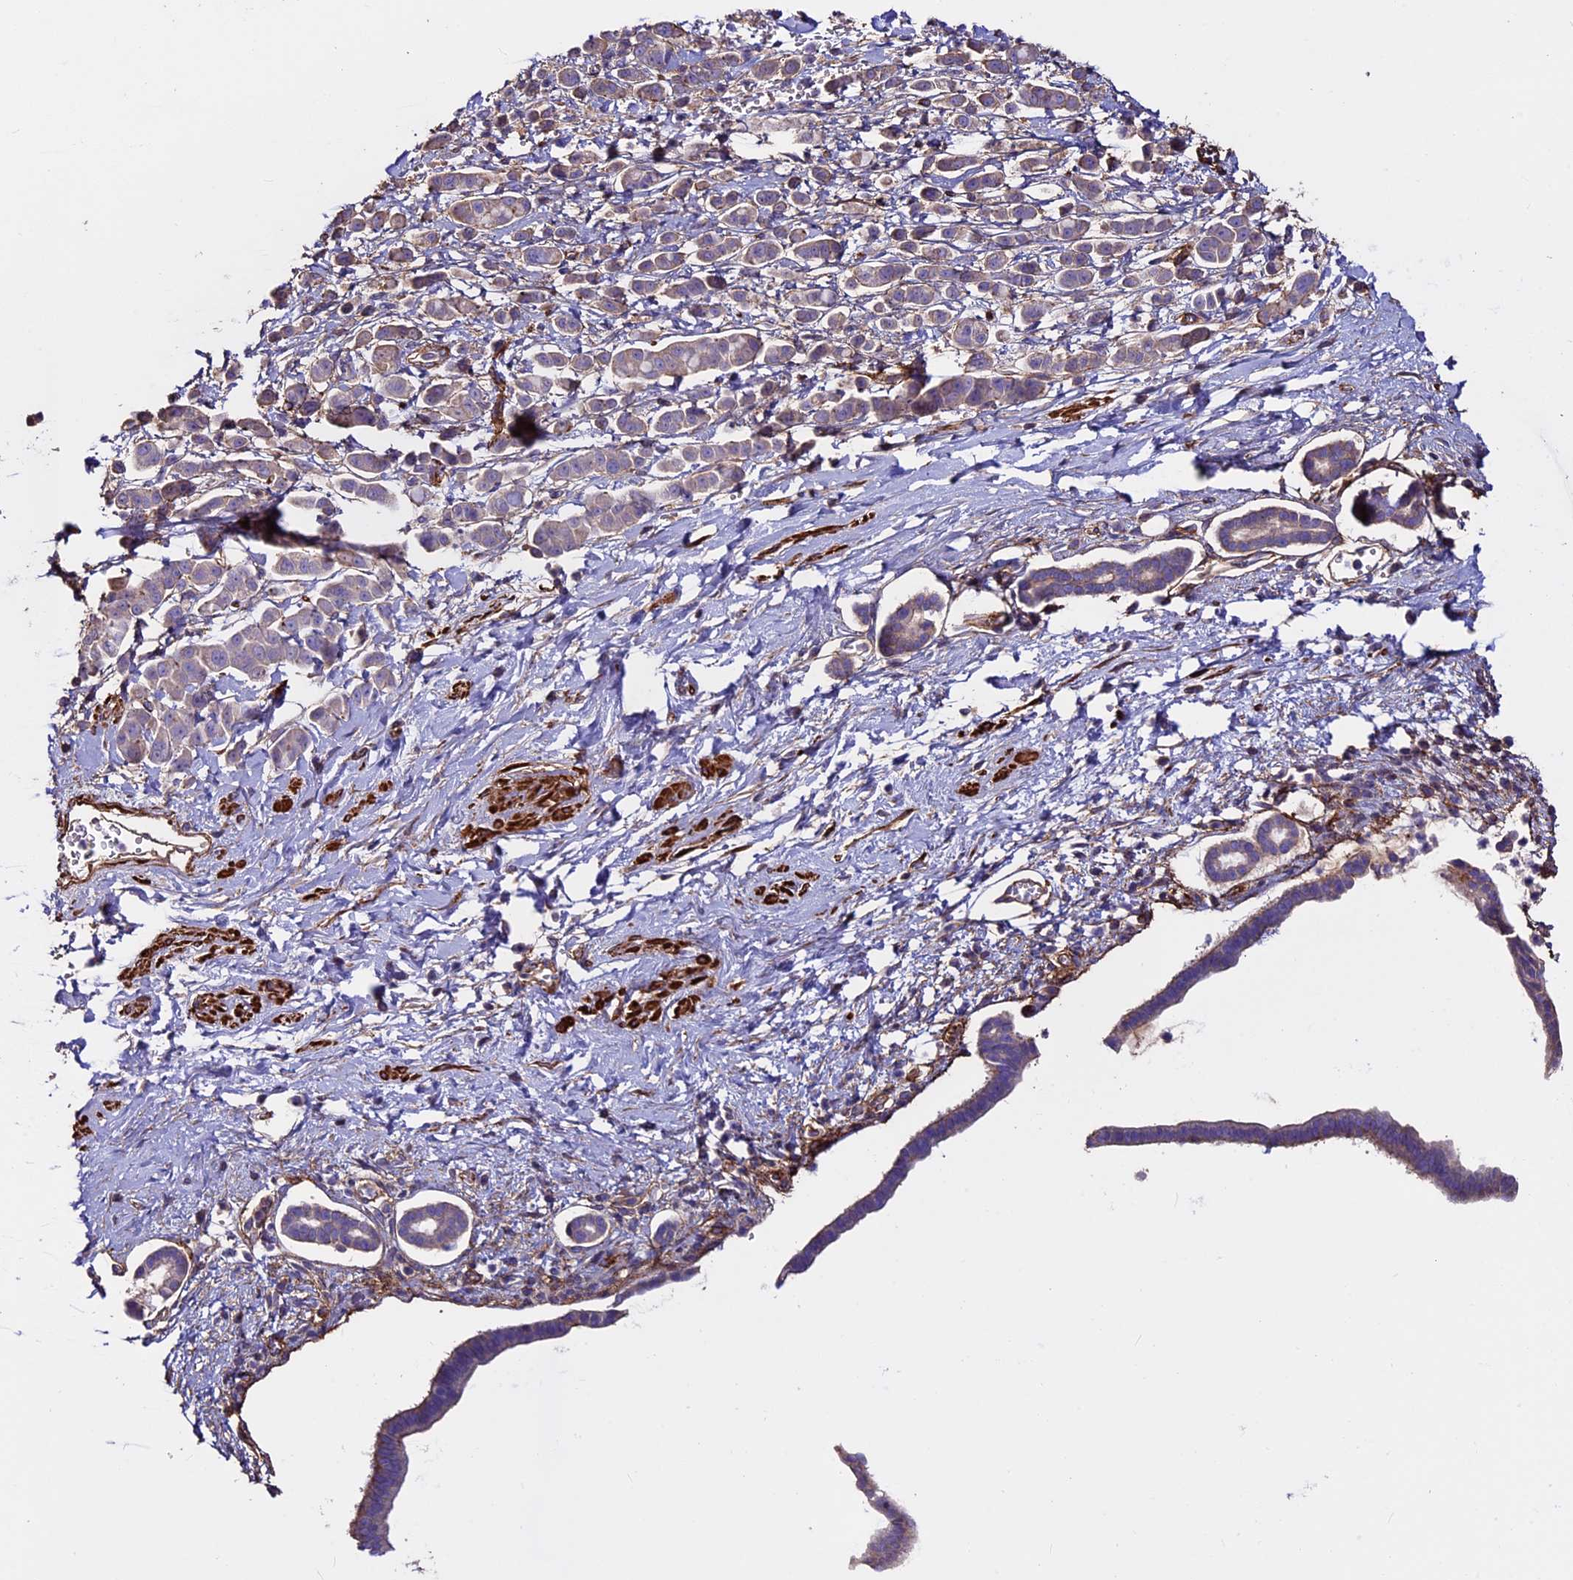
{"staining": {"intensity": "weak", "quantity": ">75%", "location": "cytoplasmic/membranous"}, "tissue": "pancreatic cancer", "cell_type": "Tumor cells", "image_type": "cancer", "snomed": [{"axis": "morphology", "description": "Normal tissue, NOS"}, {"axis": "morphology", "description": "Adenocarcinoma, NOS"}, {"axis": "topography", "description": "Pancreas"}], "caption": "This is a histology image of IHC staining of pancreatic cancer, which shows weak expression in the cytoplasmic/membranous of tumor cells.", "gene": "EVA1B", "patient": {"sex": "female", "age": 64}}